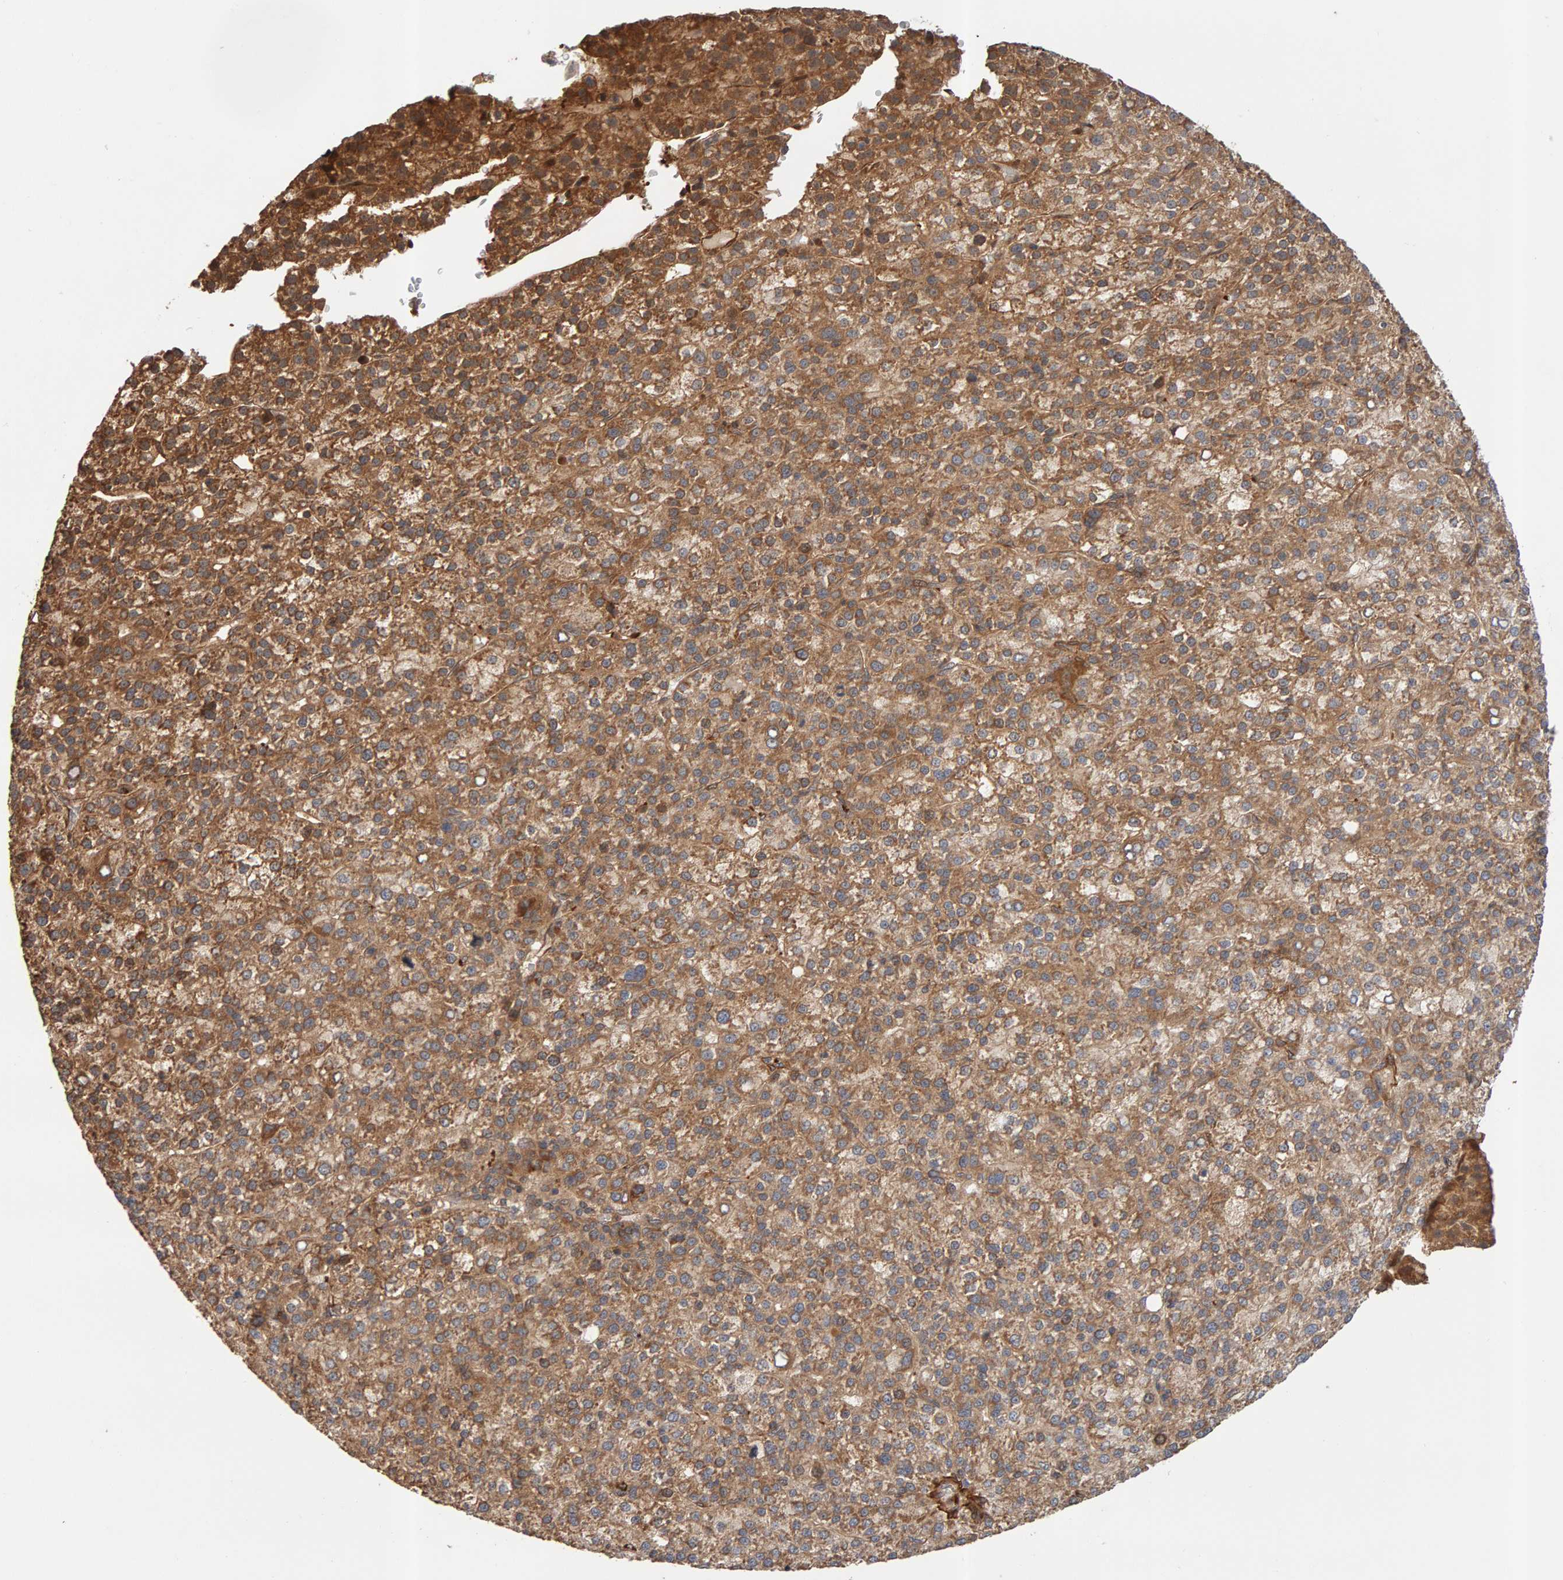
{"staining": {"intensity": "weak", "quantity": ">75%", "location": "cytoplasmic/membranous"}, "tissue": "liver cancer", "cell_type": "Tumor cells", "image_type": "cancer", "snomed": [{"axis": "morphology", "description": "Carcinoma, Hepatocellular, NOS"}, {"axis": "topography", "description": "Liver"}], "caption": "The histopathology image exhibits a brown stain indicating the presence of a protein in the cytoplasmic/membranous of tumor cells in liver hepatocellular carcinoma.", "gene": "SYNRG", "patient": {"sex": "female", "age": 58}}